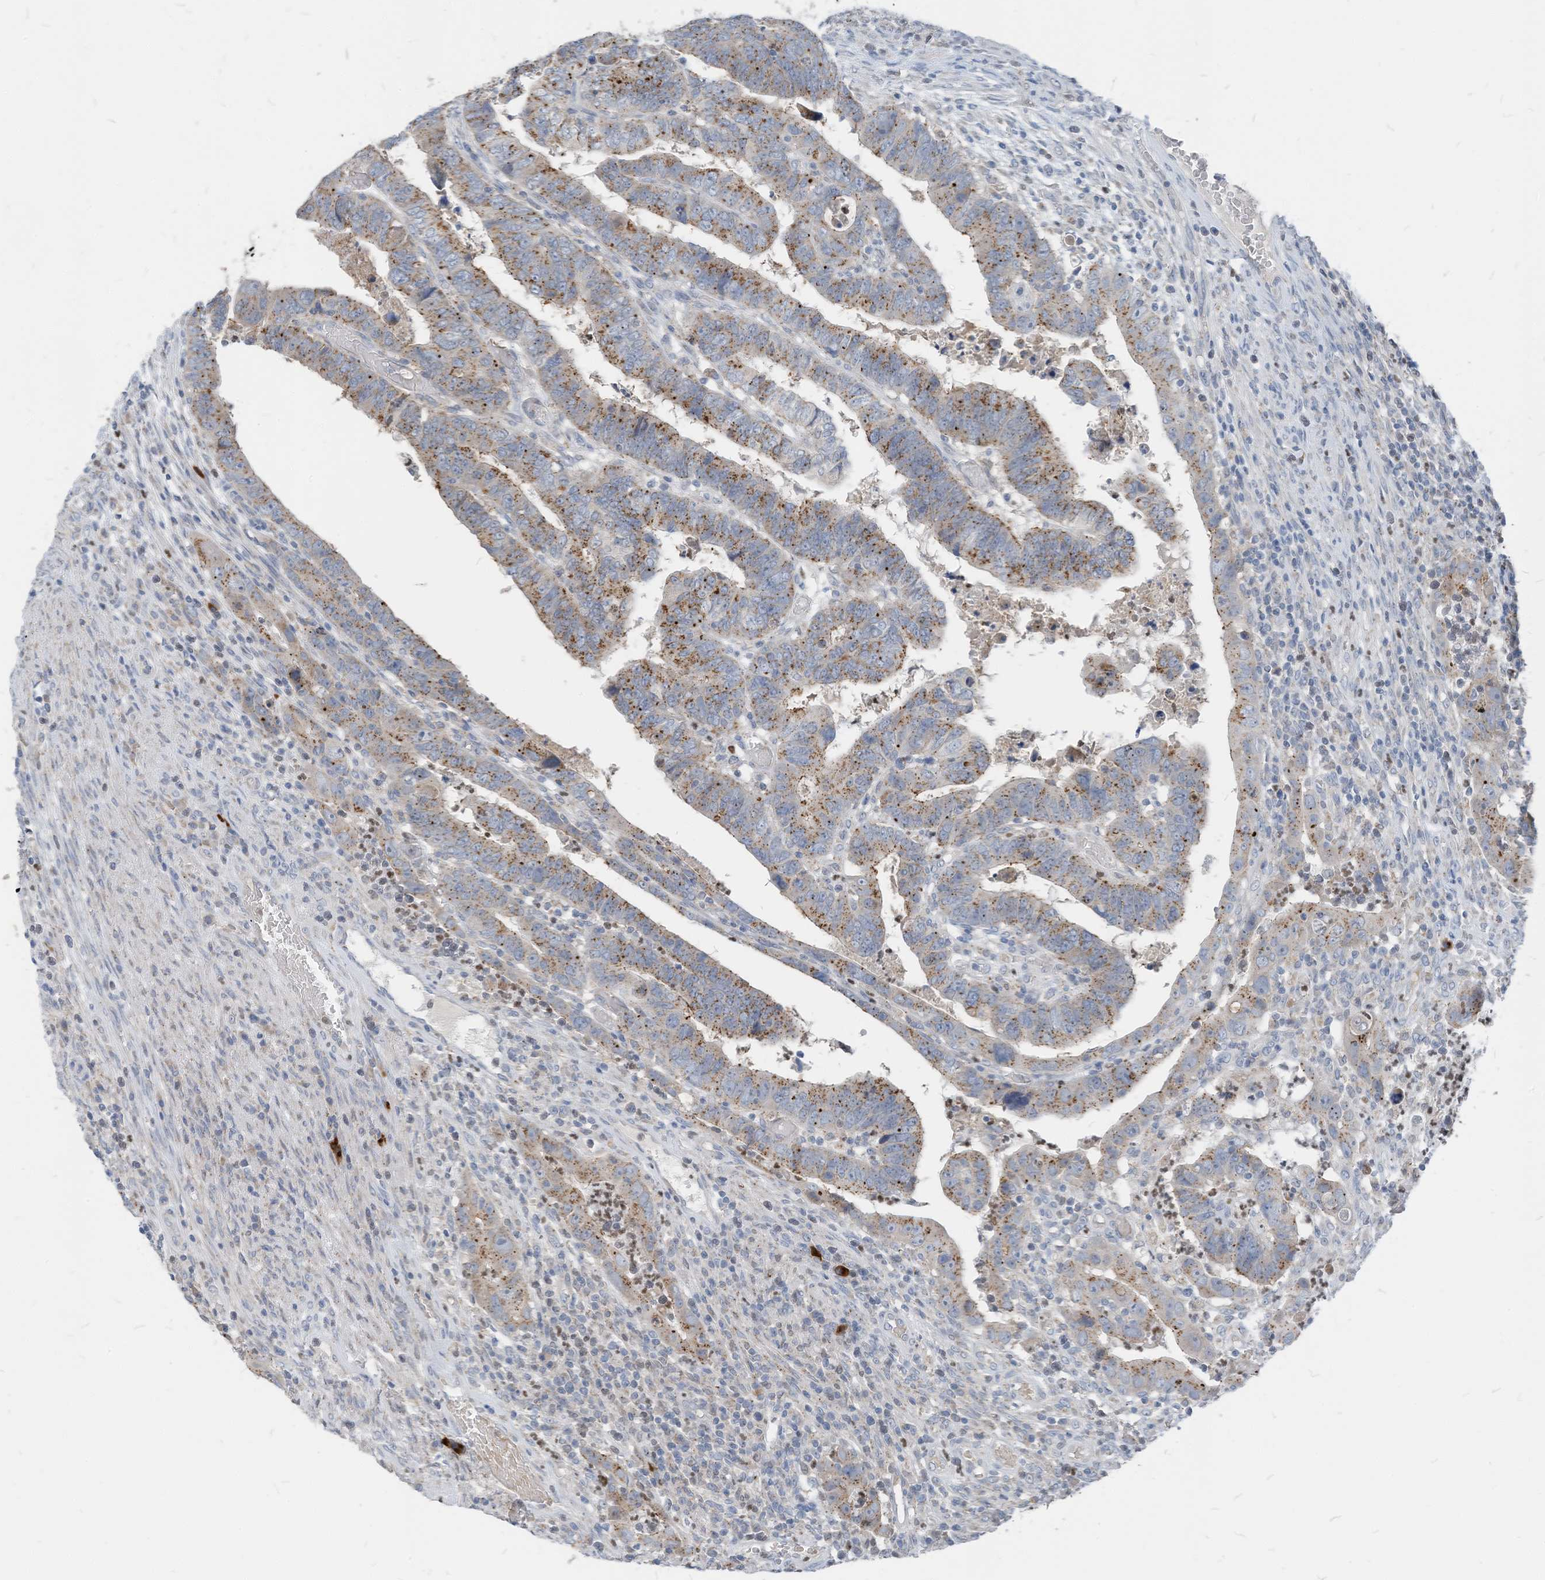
{"staining": {"intensity": "moderate", "quantity": ">75%", "location": "cytoplasmic/membranous"}, "tissue": "colorectal cancer", "cell_type": "Tumor cells", "image_type": "cancer", "snomed": [{"axis": "morphology", "description": "Normal tissue, NOS"}, {"axis": "morphology", "description": "Adenocarcinoma, NOS"}, {"axis": "topography", "description": "Rectum"}], "caption": "IHC (DAB (3,3'-diaminobenzidine)) staining of human colorectal cancer (adenocarcinoma) exhibits moderate cytoplasmic/membranous protein expression in about >75% of tumor cells.", "gene": "CHMP2B", "patient": {"sex": "female", "age": 65}}